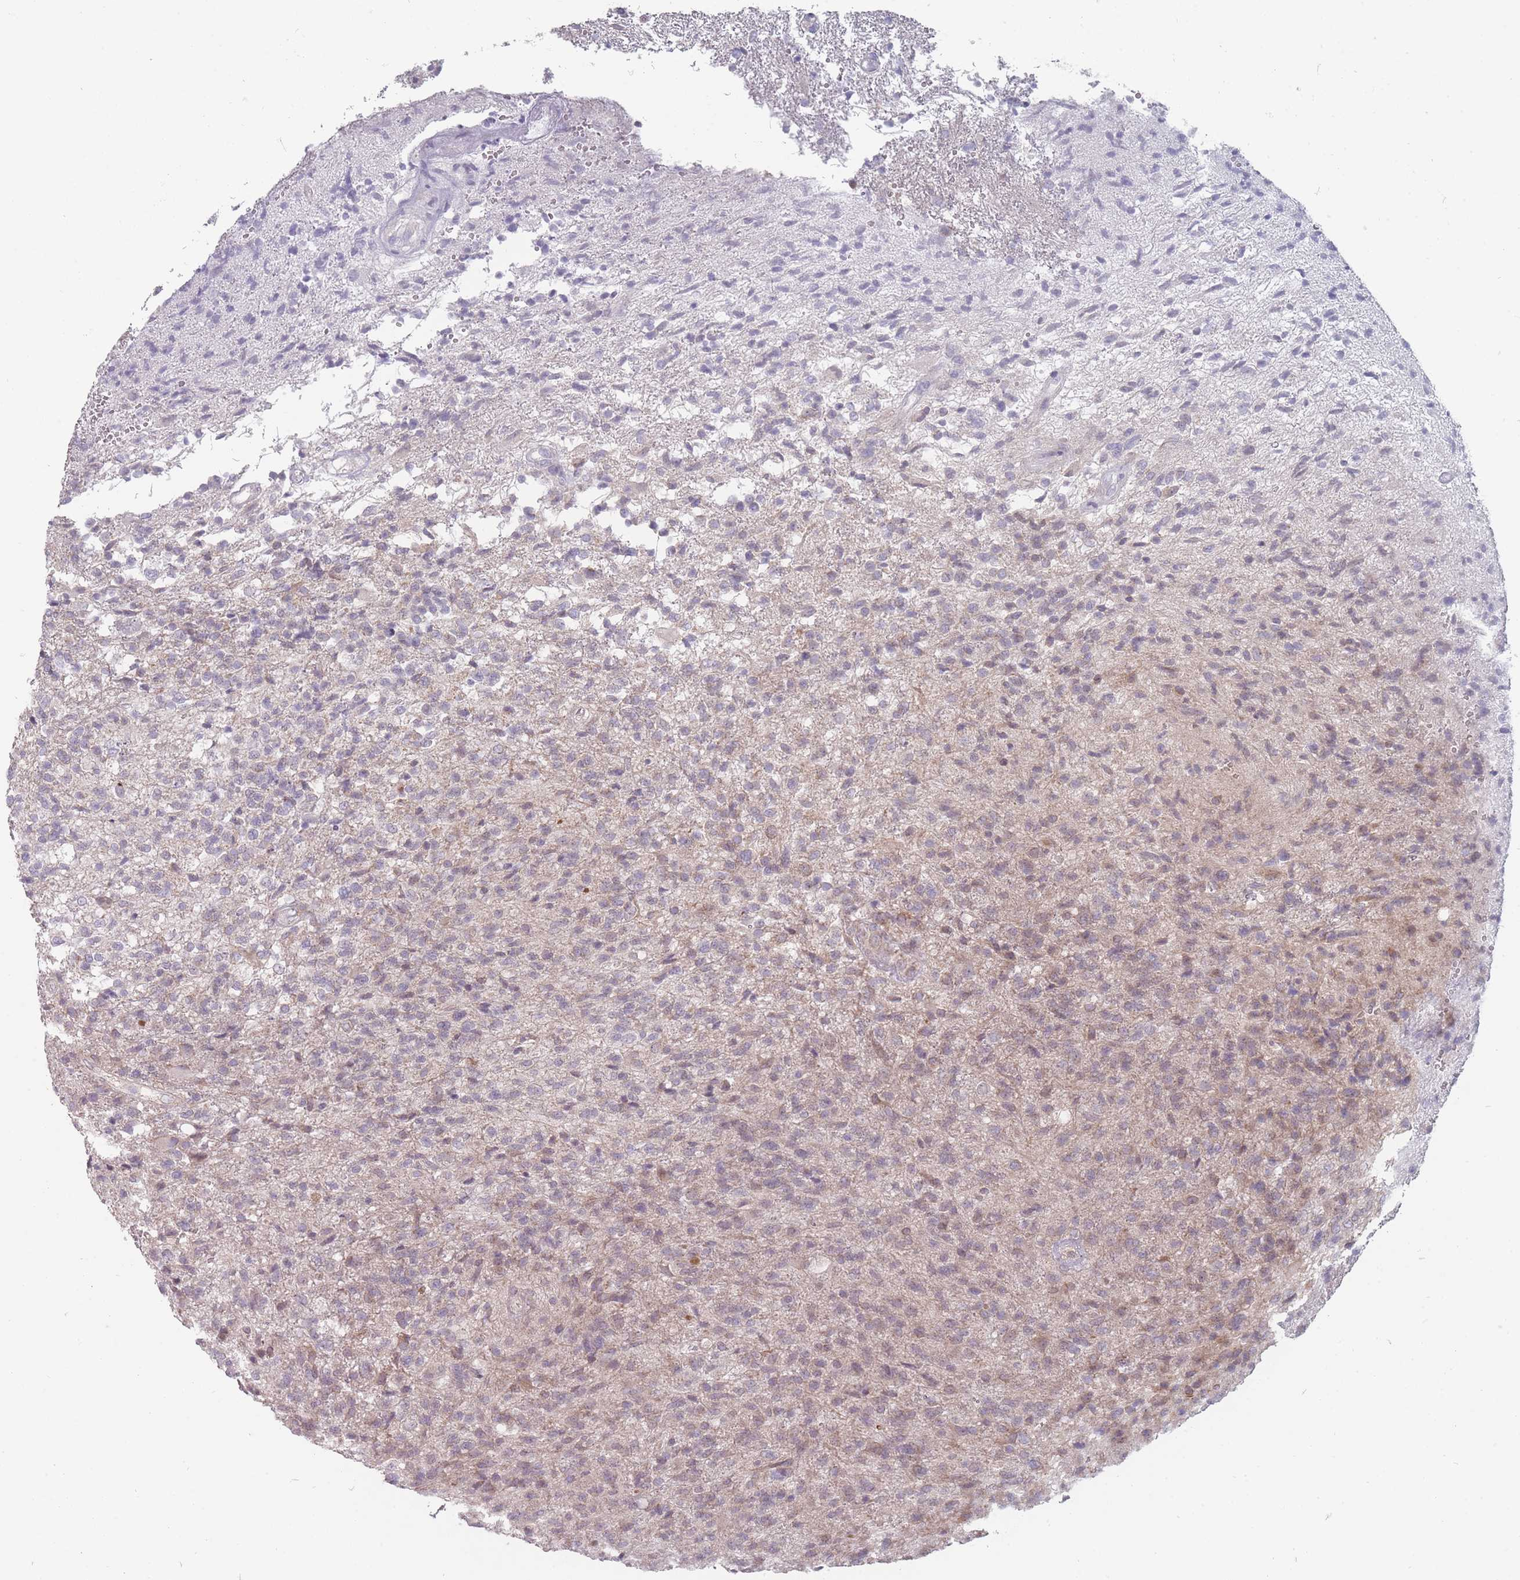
{"staining": {"intensity": "negative", "quantity": "none", "location": "none"}, "tissue": "glioma", "cell_type": "Tumor cells", "image_type": "cancer", "snomed": [{"axis": "morphology", "description": "Glioma, malignant, High grade"}, {"axis": "topography", "description": "Brain"}], "caption": "Protein analysis of malignant glioma (high-grade) displays no significant positivity in tumor cells.", "gene": "PCDH12", "patient": {"sex": "male", "age": 56}}